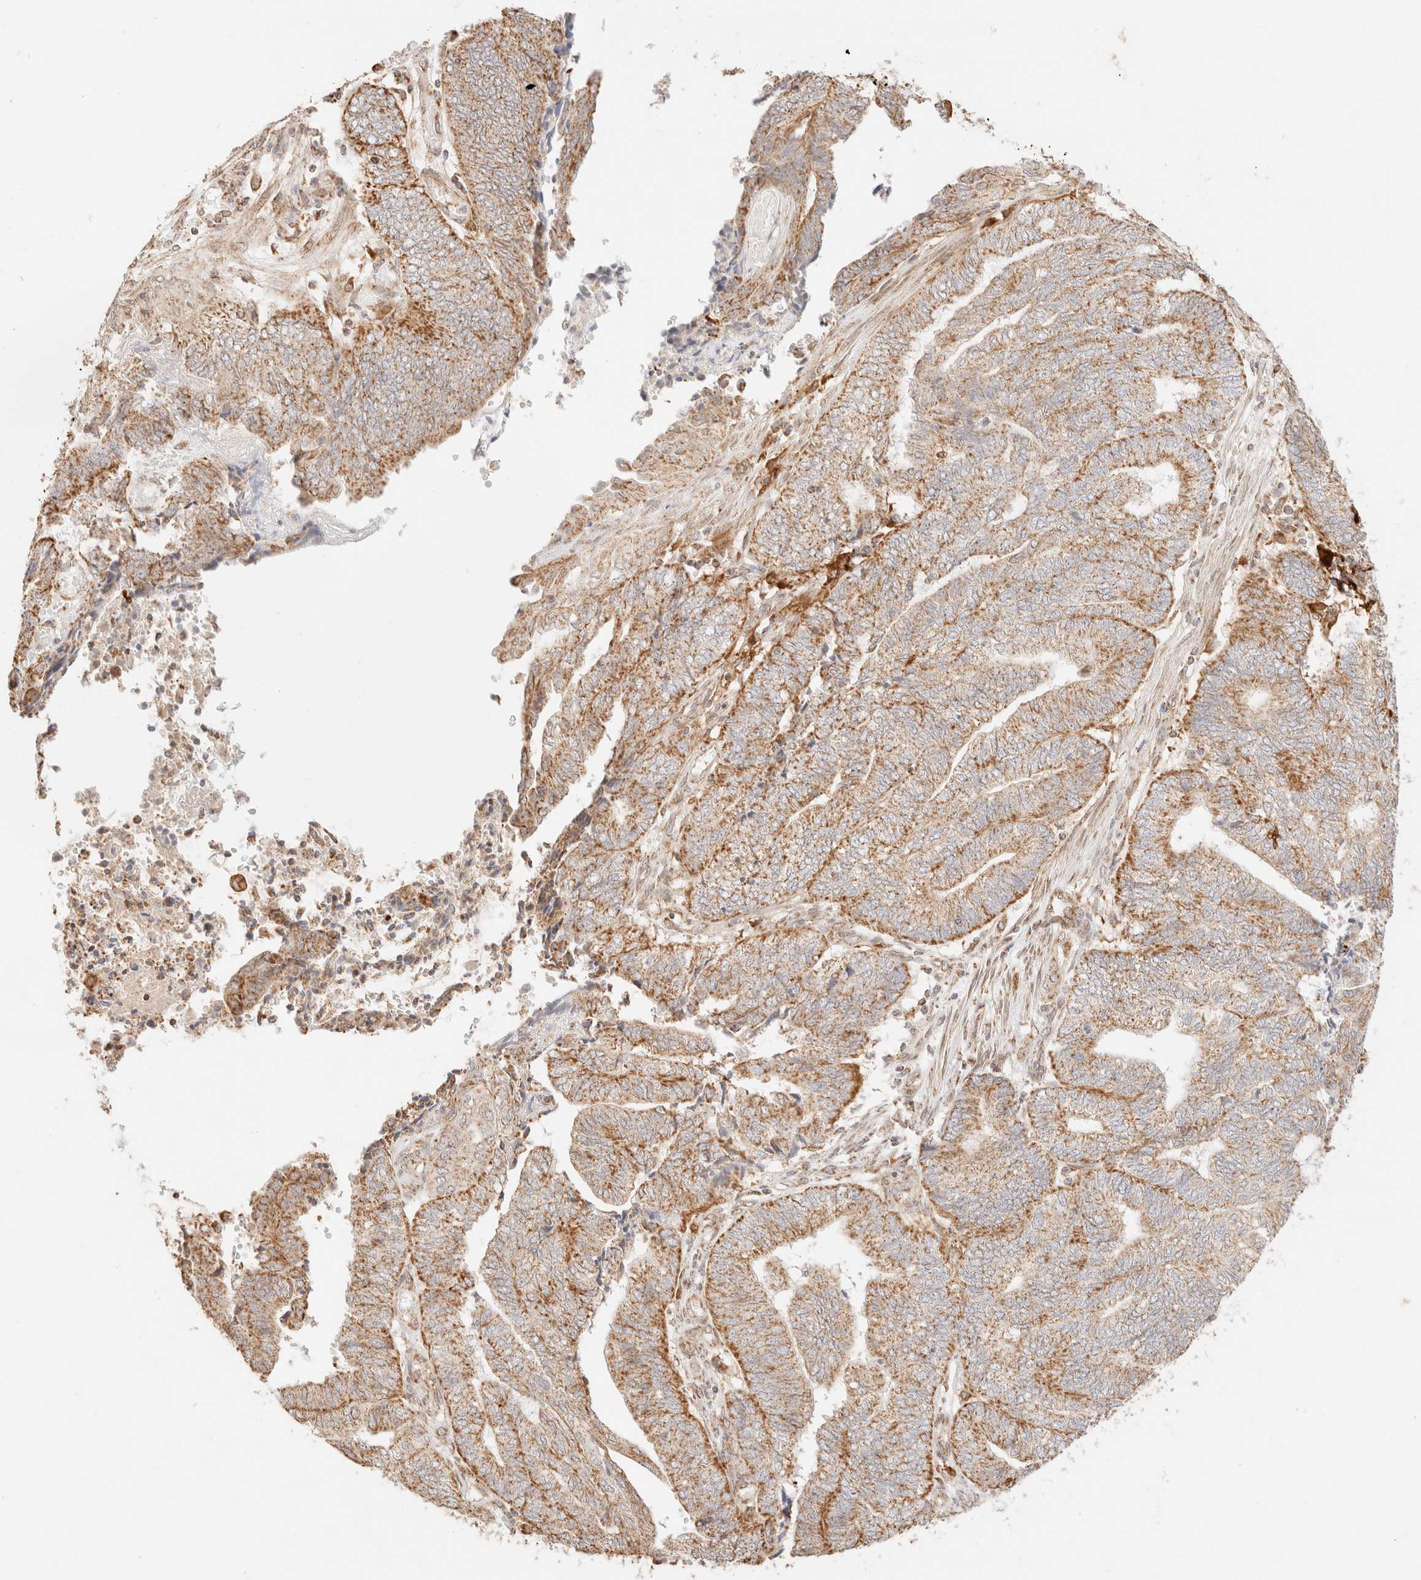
{"staining": {"intensity": "moderate", "quantity": ">75%", "location": "cytoplasmic/membranous"}, "tissue": "endometrial cancer", "cell_type": "Tumor cells", "image_type": "cancer", "snomed": [{"axis": "morphology", "description": "Adenocarcinoma, NOS"}, {"axis": "topography", "description": "Uterus"}, {"axis": "topography", "description": "Endometrium"}], "caption": "IHC image of endometrial cancer stained for a protein (brown), which displays medium levels of moderate cytoplasmic/membranous expression in approximately >75% of tumor cells.", "gene": "TACO1", "patient": {"sex": "female", "age": 70}}